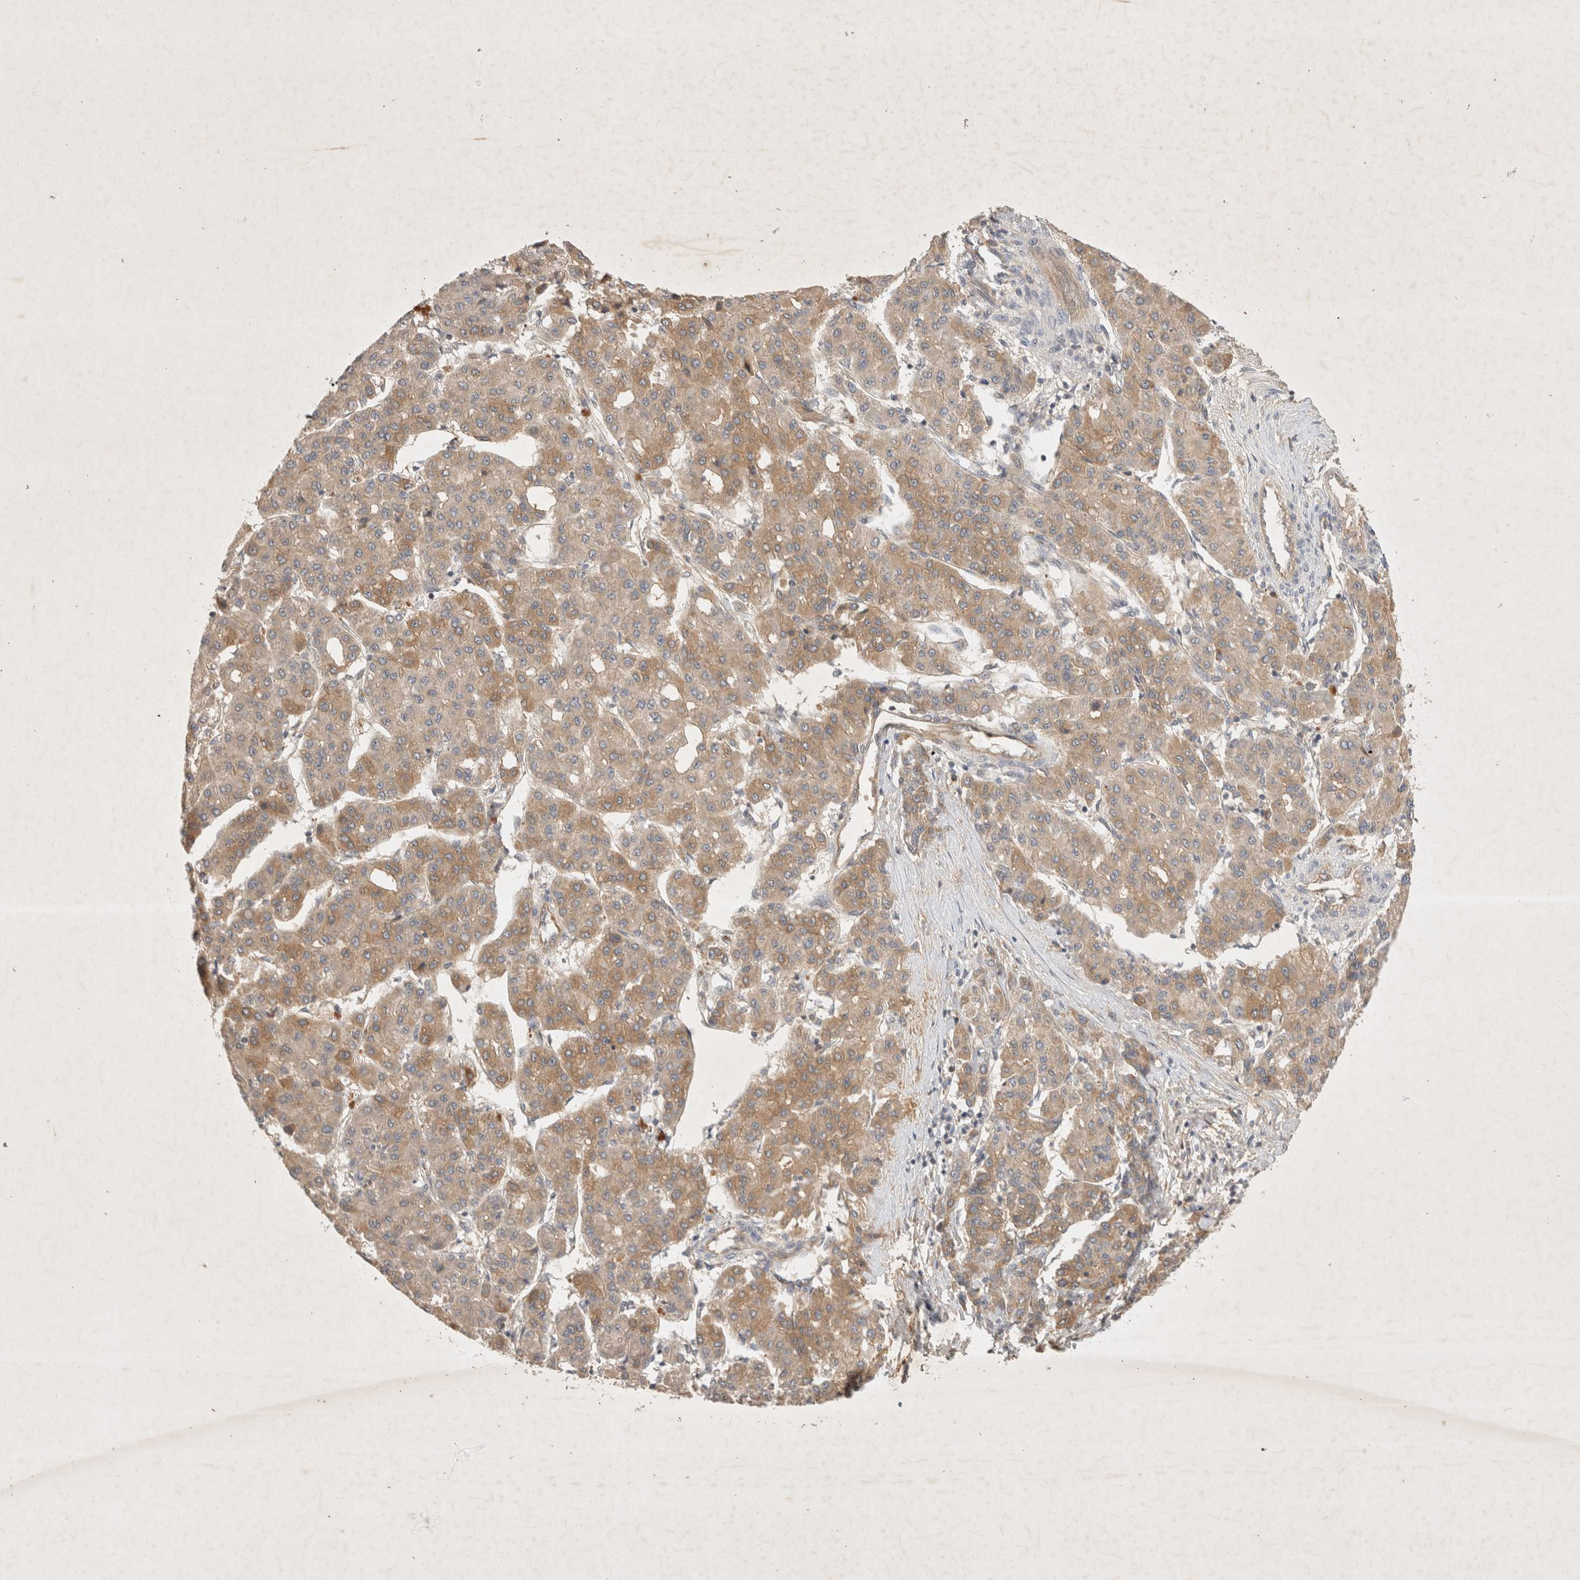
{"staining": {"intensity": "moderate", "quantity": ">75%", "location": "cytoplasmic/membranous"}, "tissue": "liver cancer", "cell_type": "Tumor cells", "image_type": "cancer", "snomed": [{"axis": "morphology", "description": "Carcinoma, Hepatocellular, NOS"}, {"axis": "topography", "description": "Liver"}], "caption": "High-power microscopy captured an immunohistochemistry image of liver cancer (hepatocellular carcinoma), revealing moderate cytoplasmic/membranous staining in approximately >75% of tumor cells.", "gene": "YES1", "patient": {"sex": "male", "age": 65}}